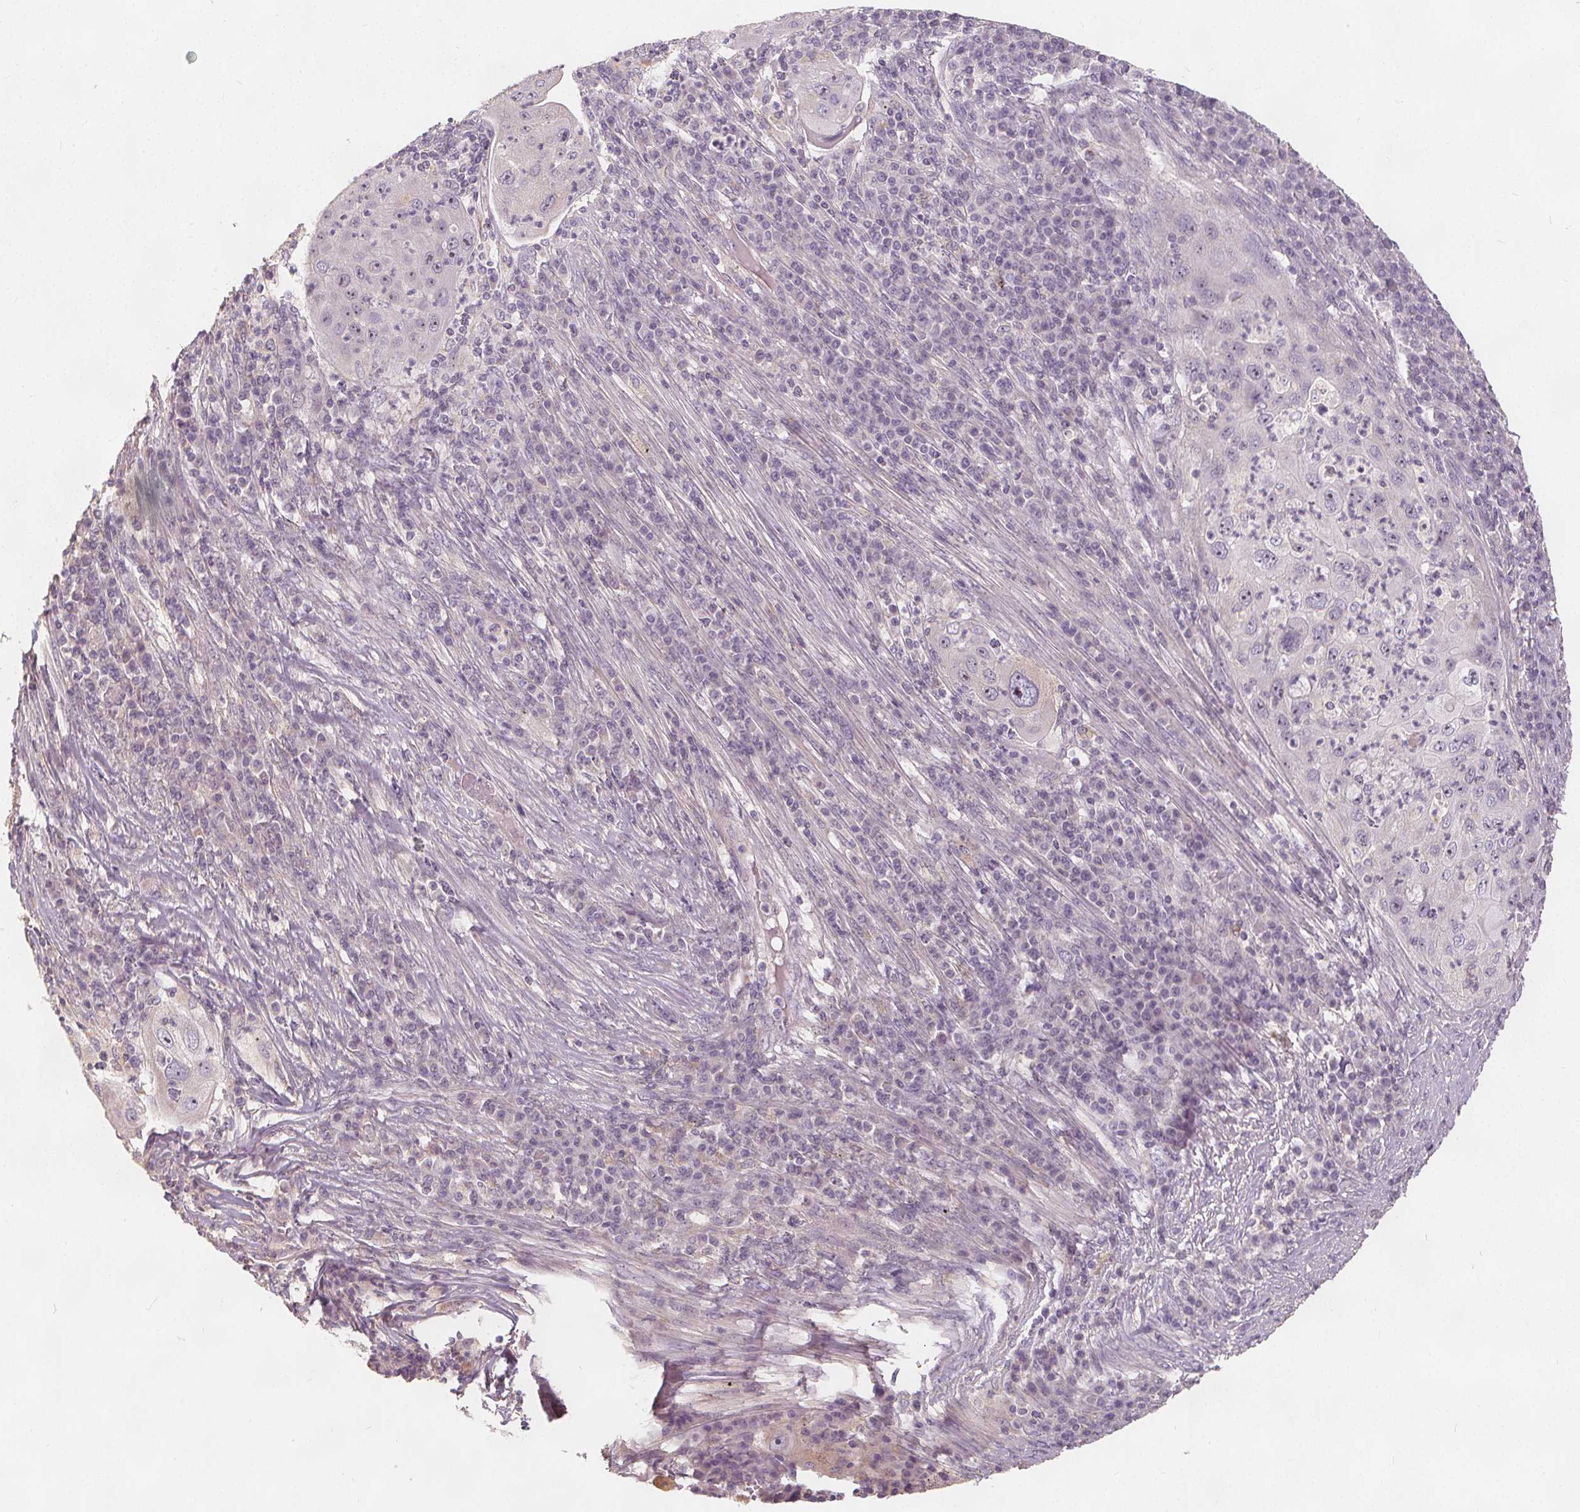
{"staining": {"intensity": "negative", "quantity": "none", "location": "none"}, "tissue": "lung cancer", "cell_type": "Tumor cells", "image_type": "cancer", "snomed": [{"axis": "morphology", "description": "Squamous cell carcinoma, NOS"}, {"axis": "topography", "description": "Lung"}], "caption": "Histopathology image shows no significant protein expression in tumor cells of lung cancer (squamous cell carcinoma).", "gene": "DRC3", "patient": {"sex": "female", "age": 59}}